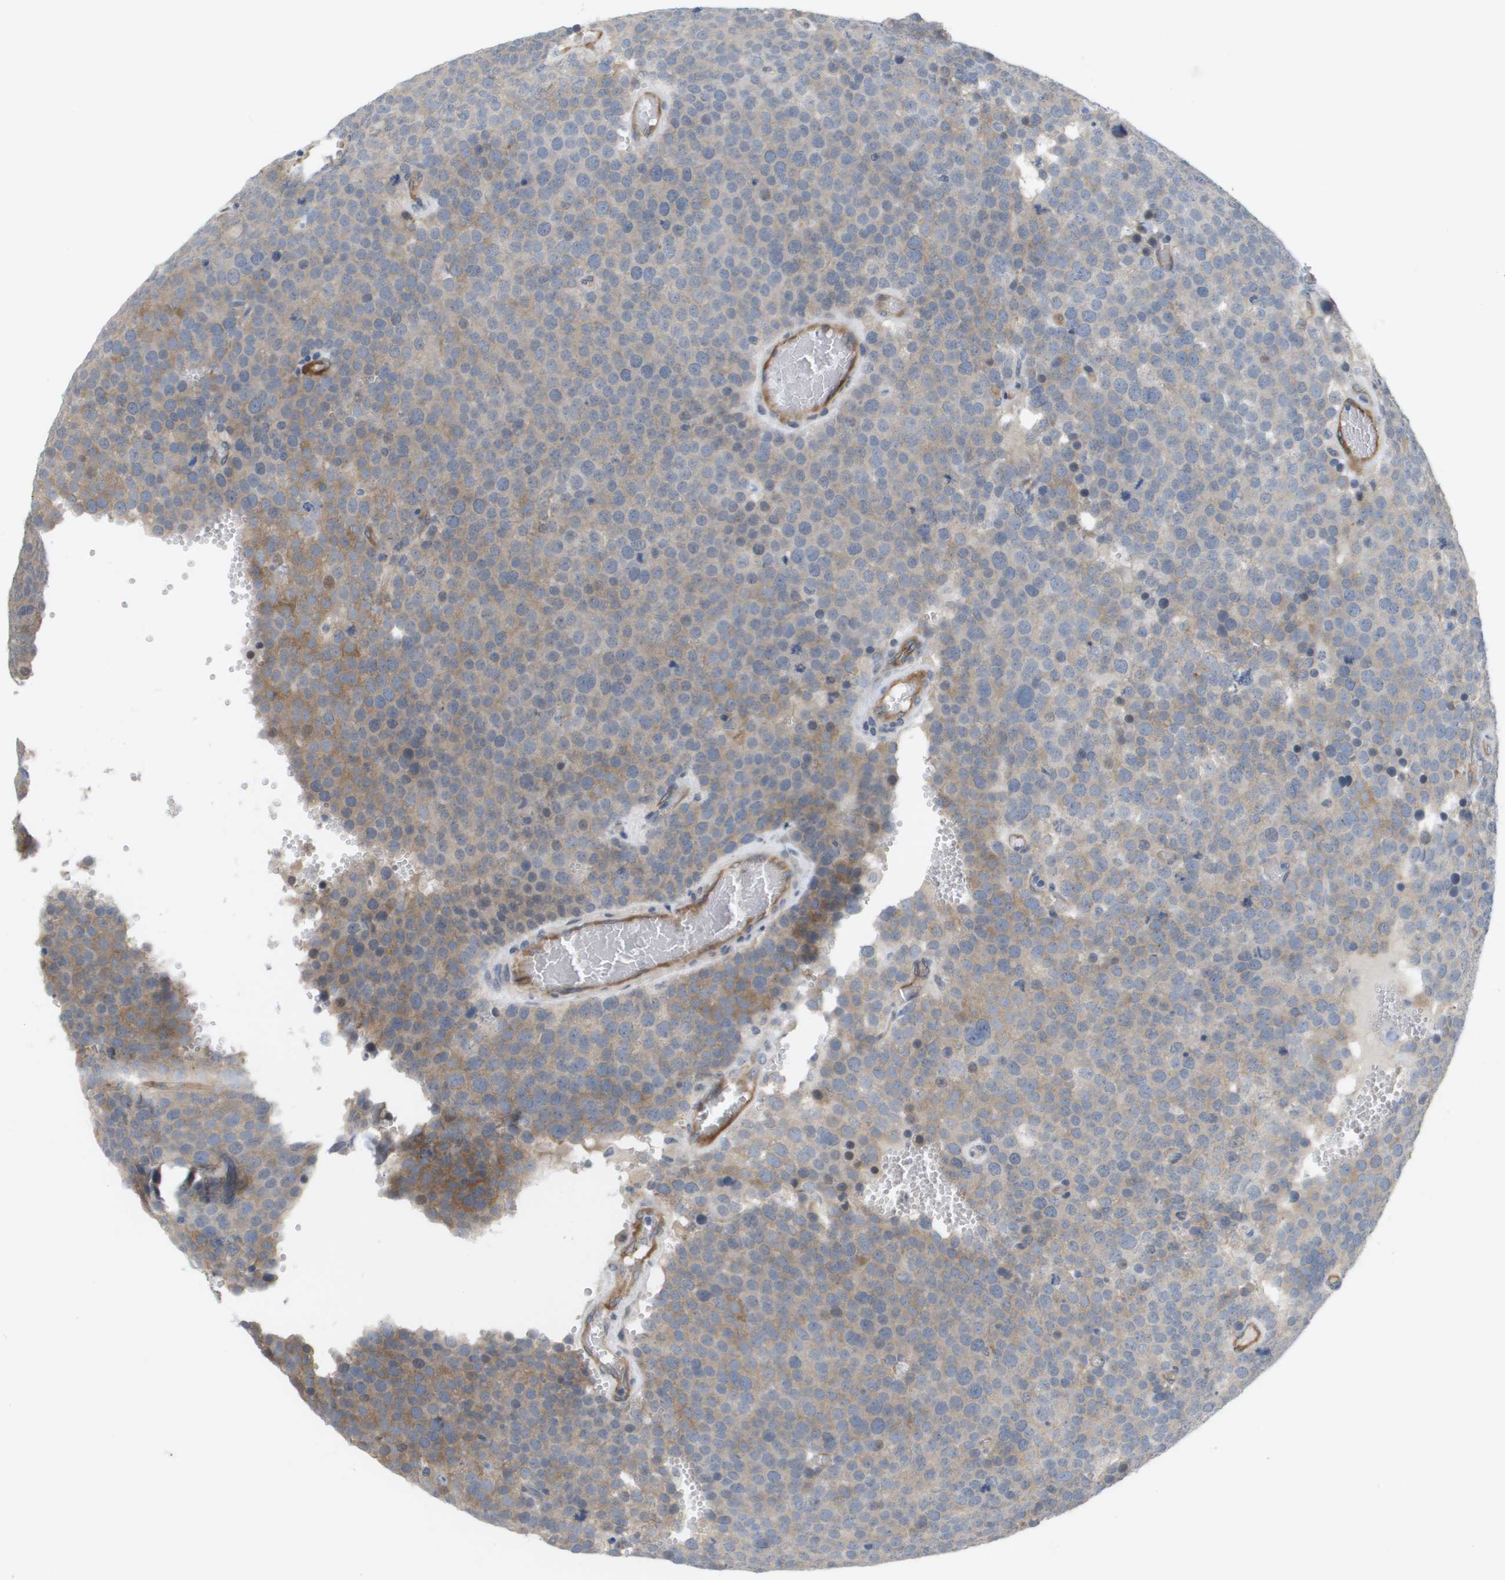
{"staining": {"intensity": "weak", "quantity": "25%-75%", "location": "cytoplasmic/membranous"}, "tissue": "testis cancer", "cell_type": "Tumor cells", "image_type": "cancer", "snomed": [{"axis": "morphology", "description": "Normal tissue, NOS"}, {"axis": "morphology", "description": "Seminoma, NOS"}, {"axis": "topography", "description": "Testis"}], "caption": "Testis seminoma tissue displays weak cytoplasmic/membranous positivity in approximately 25%-75% of tumor cells", "gene": "MARCHF8", "patient": {"sex": "male", "age": 71}}